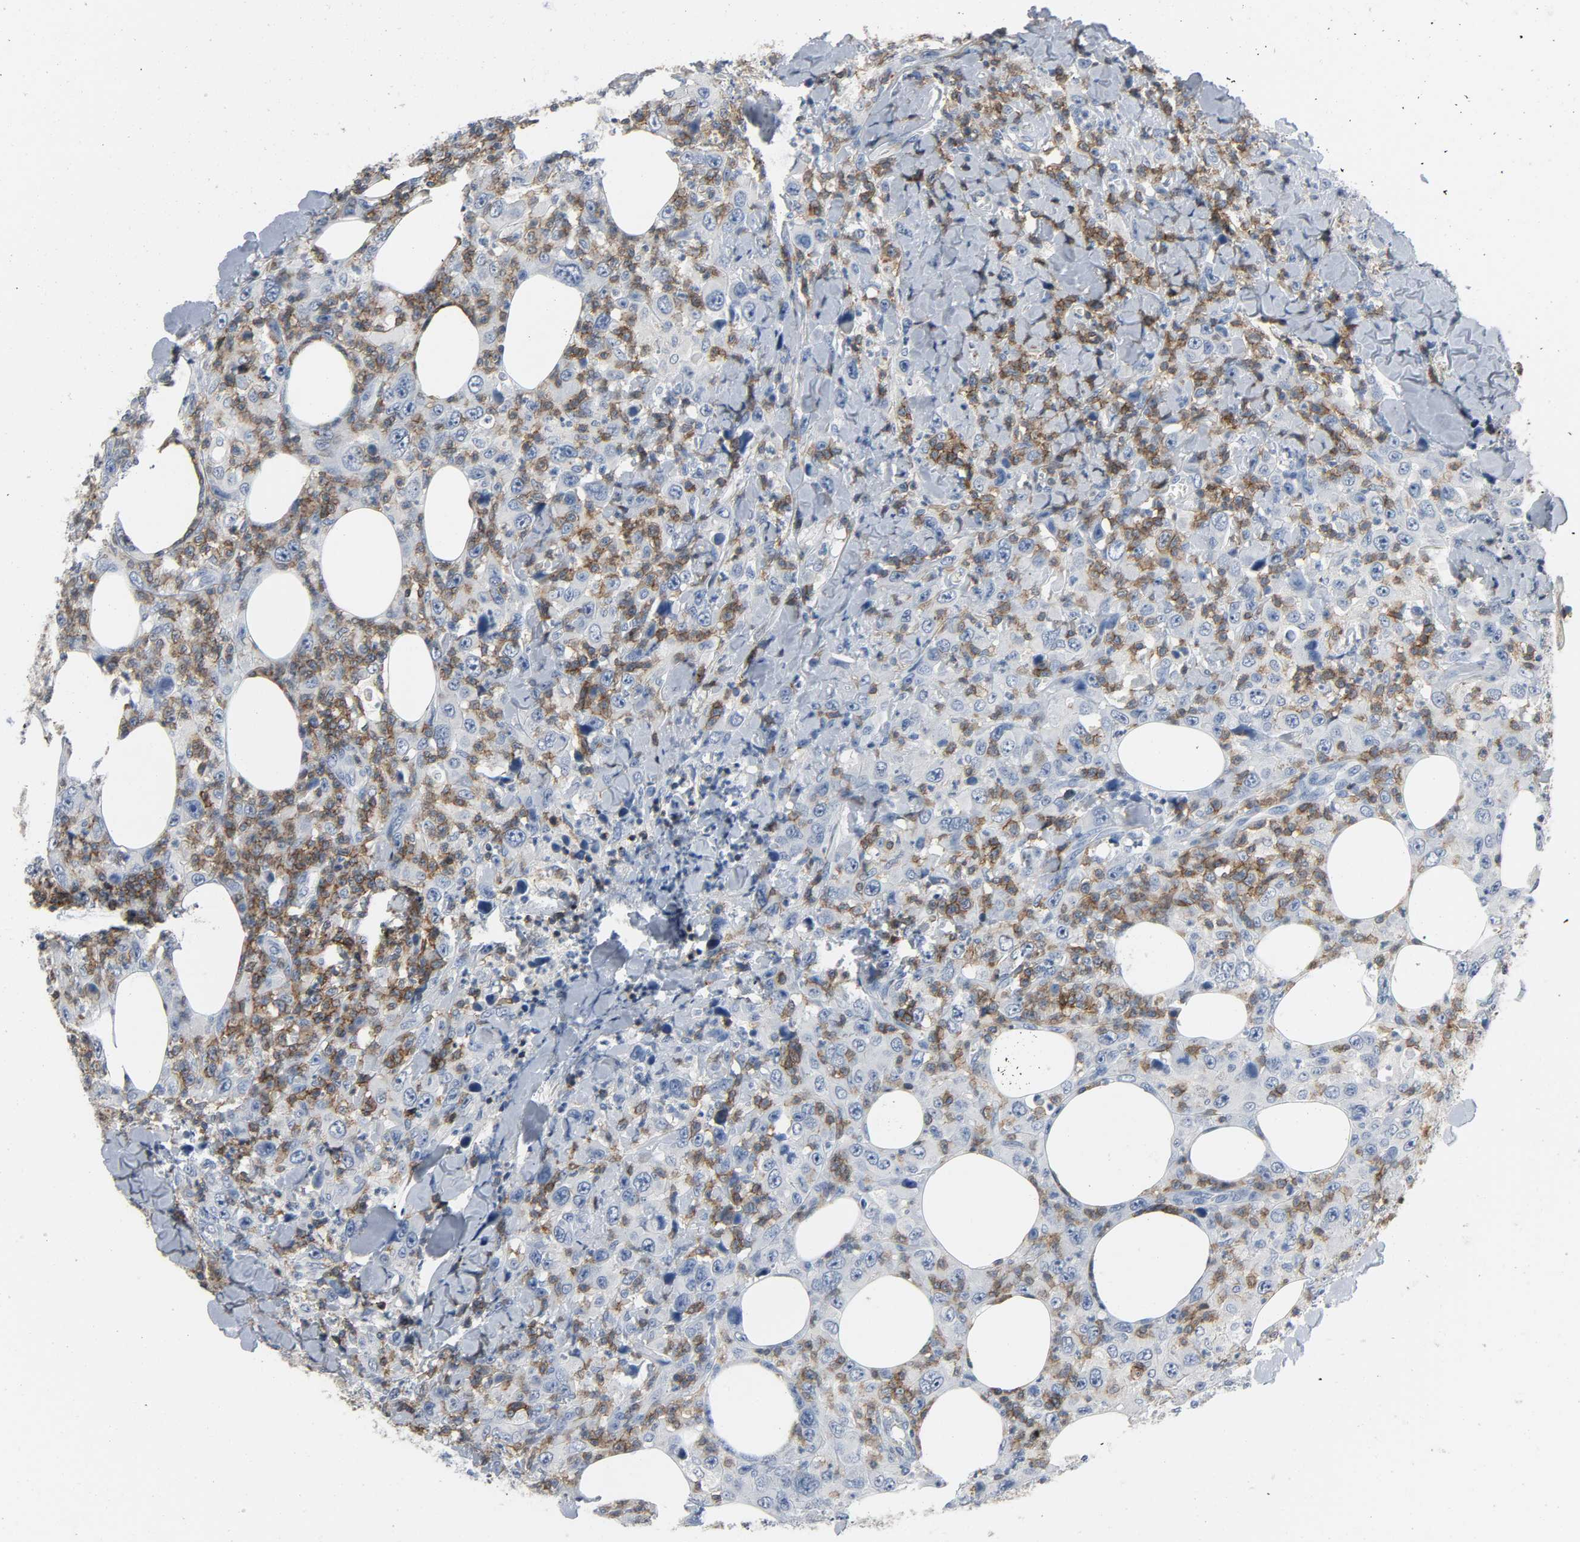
{"staining": {"intensity": "negative", "quantity": "none", "location": "none"}, "tissue": "thyroid cancer", "cell_type": "Tumor cells", "image_type": "cancer", "snomed": [{"axis": "morphology", "description": "Carcinoma, NOS"}, {"axis": "topography", "description": "Thyroid gland"}], "caption": "Immunohistochemistry (IHC) photomicrograph of human thyroid cancer stained for a protein (brown), which displays no staining in tumor cells. (DAB (3,3'-diaminobenzidine) immunohistochemistry, high magnification).", "gene": "LCK", "patient": {"sex": "female", "age": 77}}